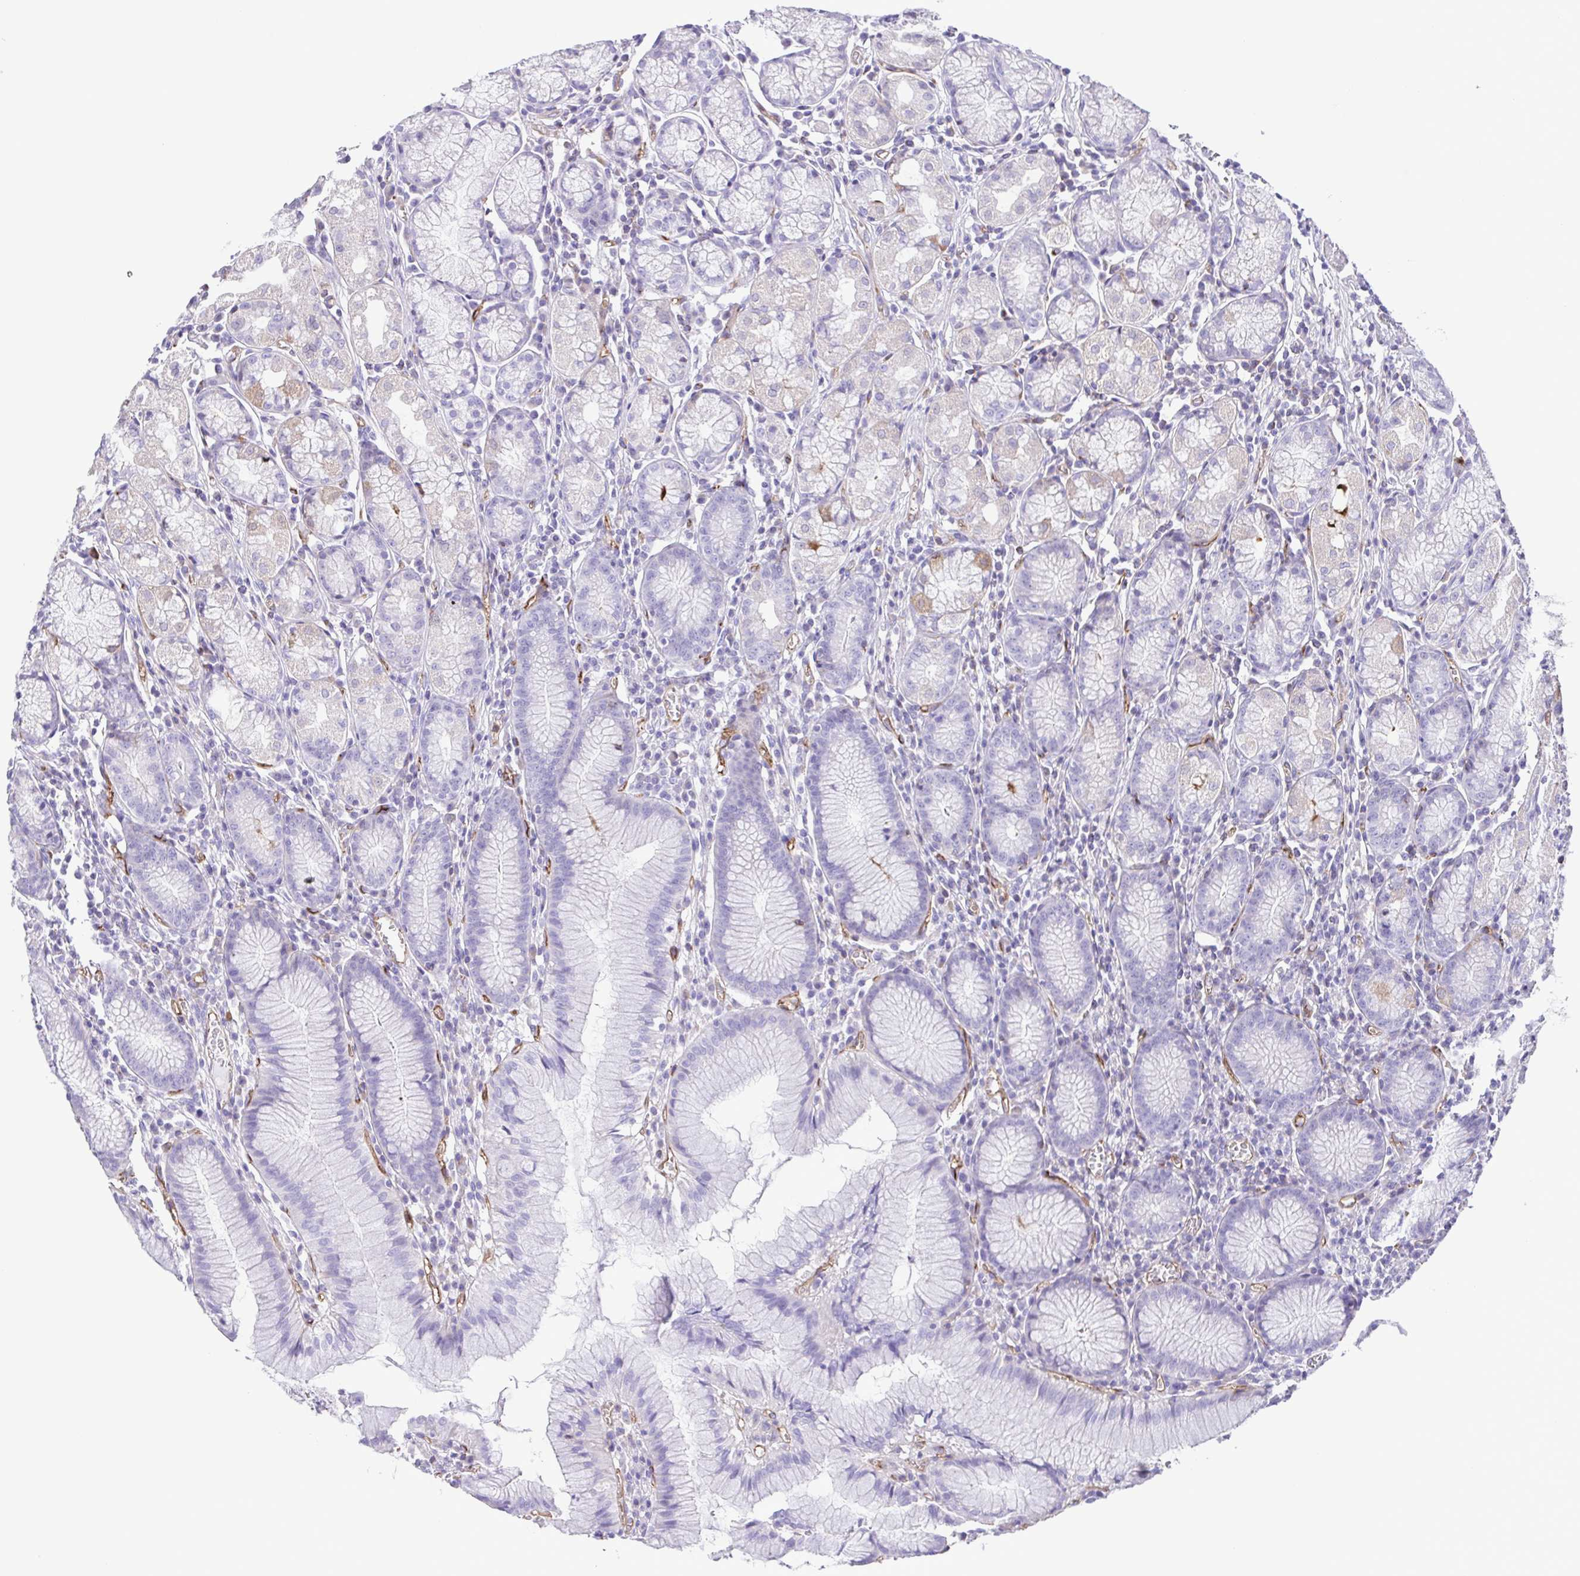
{"staining": {"intensity": "moderate", "quantity": "<25%", "location": "cytoplasmic/membranous"}, "tissue": "stomach", "cell_type": "Glandular cells", "image_type": "normal", "snomed": [{"axis": "morphology", "description": "Normal tissue, NOS"}, {"axis": "topography", "description": "Stomach"}], "caption": "Immunohistochemistry (IHC) of unremarkable stomach shows low levels of moderate cytoplasmic/membranous positivity in approximately <25% of glandular cells.", "gene": "FLT1", "patient": {"sex": "male", "age": 55}}